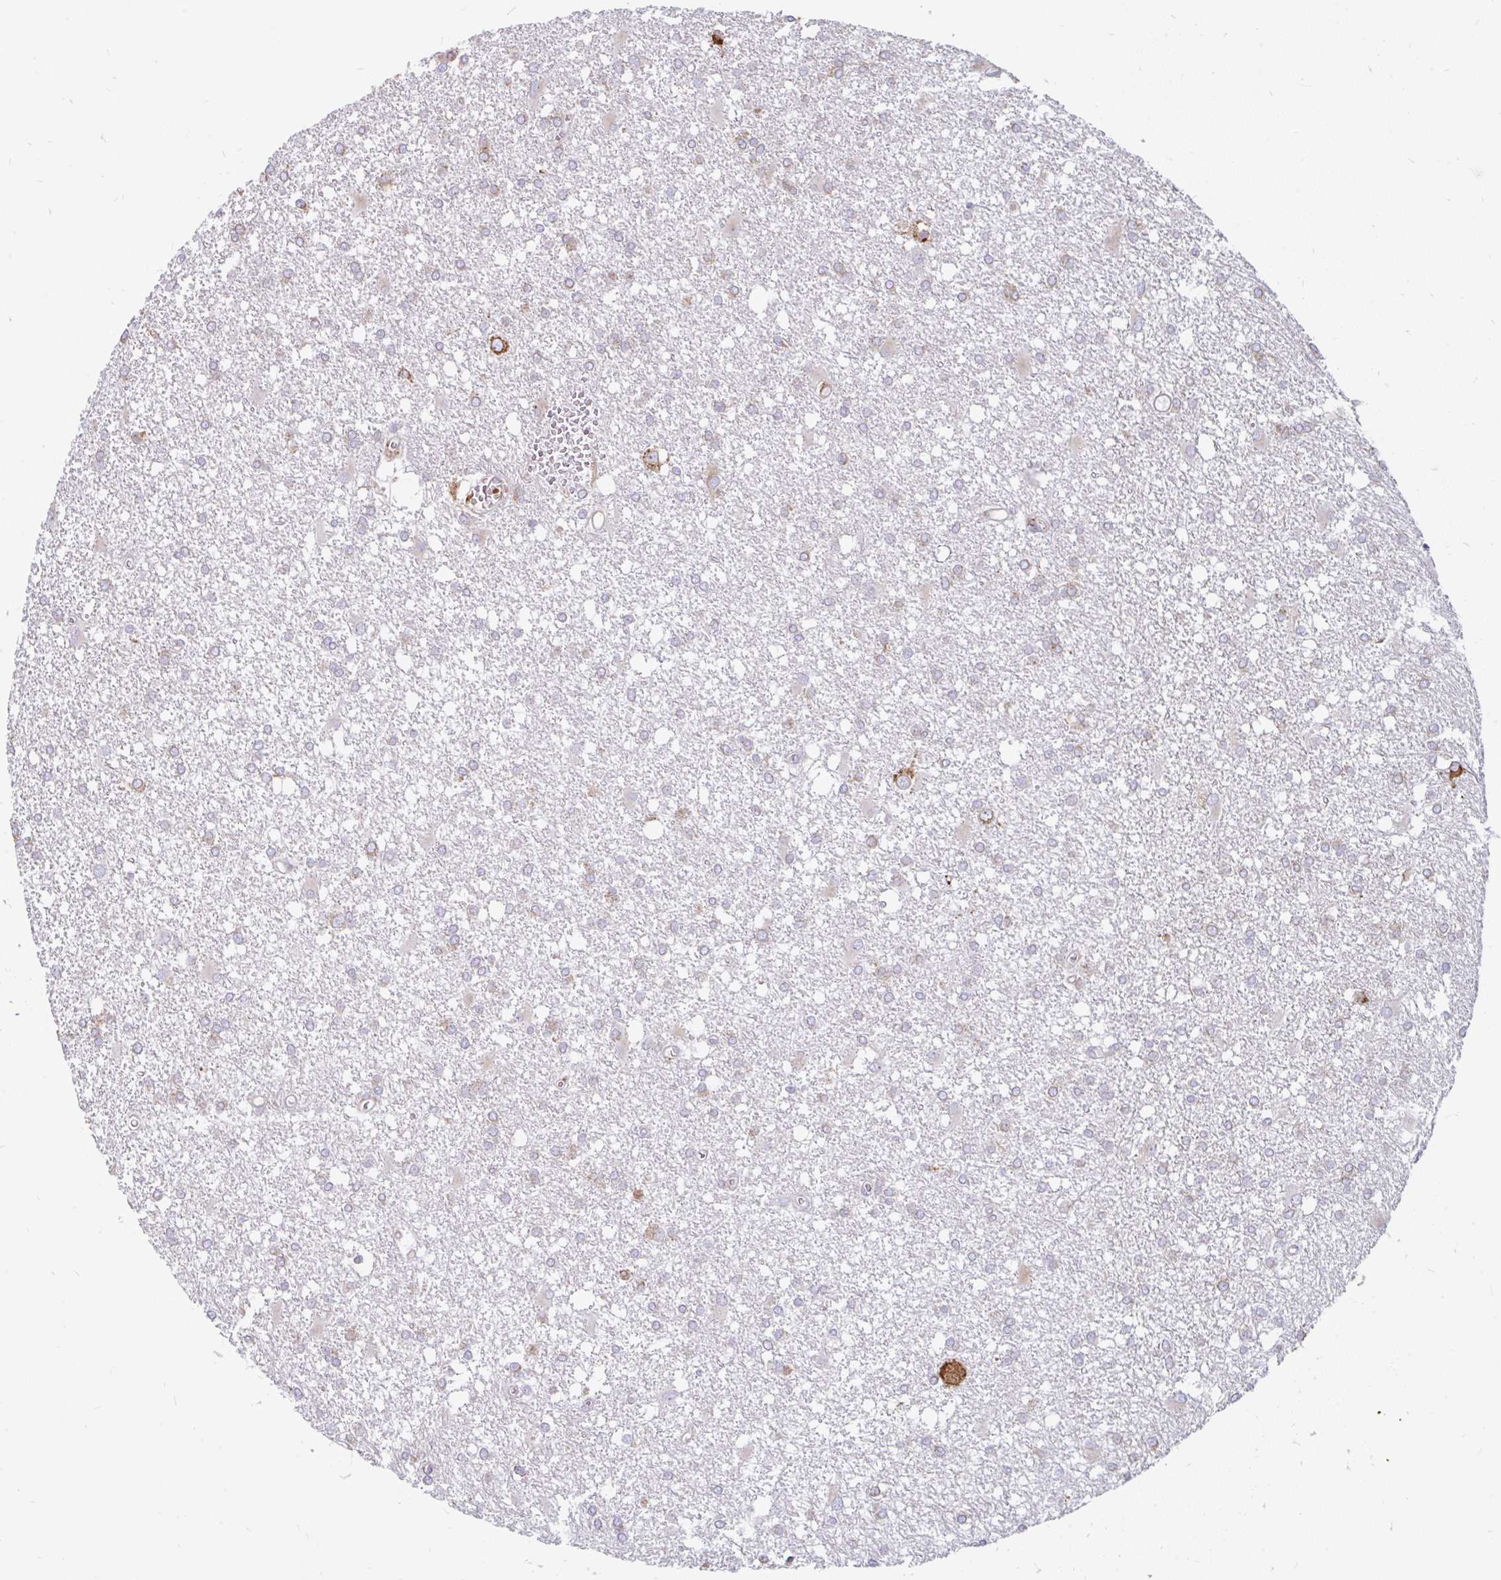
{"staining": {"intensity": "weak", "quantity": "<25%", "location": "cytoplasmic/membranous"}, "tissue": "glioma", "cell_type": "Tumor cells", "image_type": "cancer", "snomed": [{"axis": "morphology", "description": "Glioma, malignant, High grade"}, {"axis": "topography", "description": "Brain"}], "caption": "This is a micrograph of IHC staining of malignant glioma (high-grade), which shows no positivity in tumor cells.", "gene": "EML5", "patient": {"sex": "male", "age": 48}}